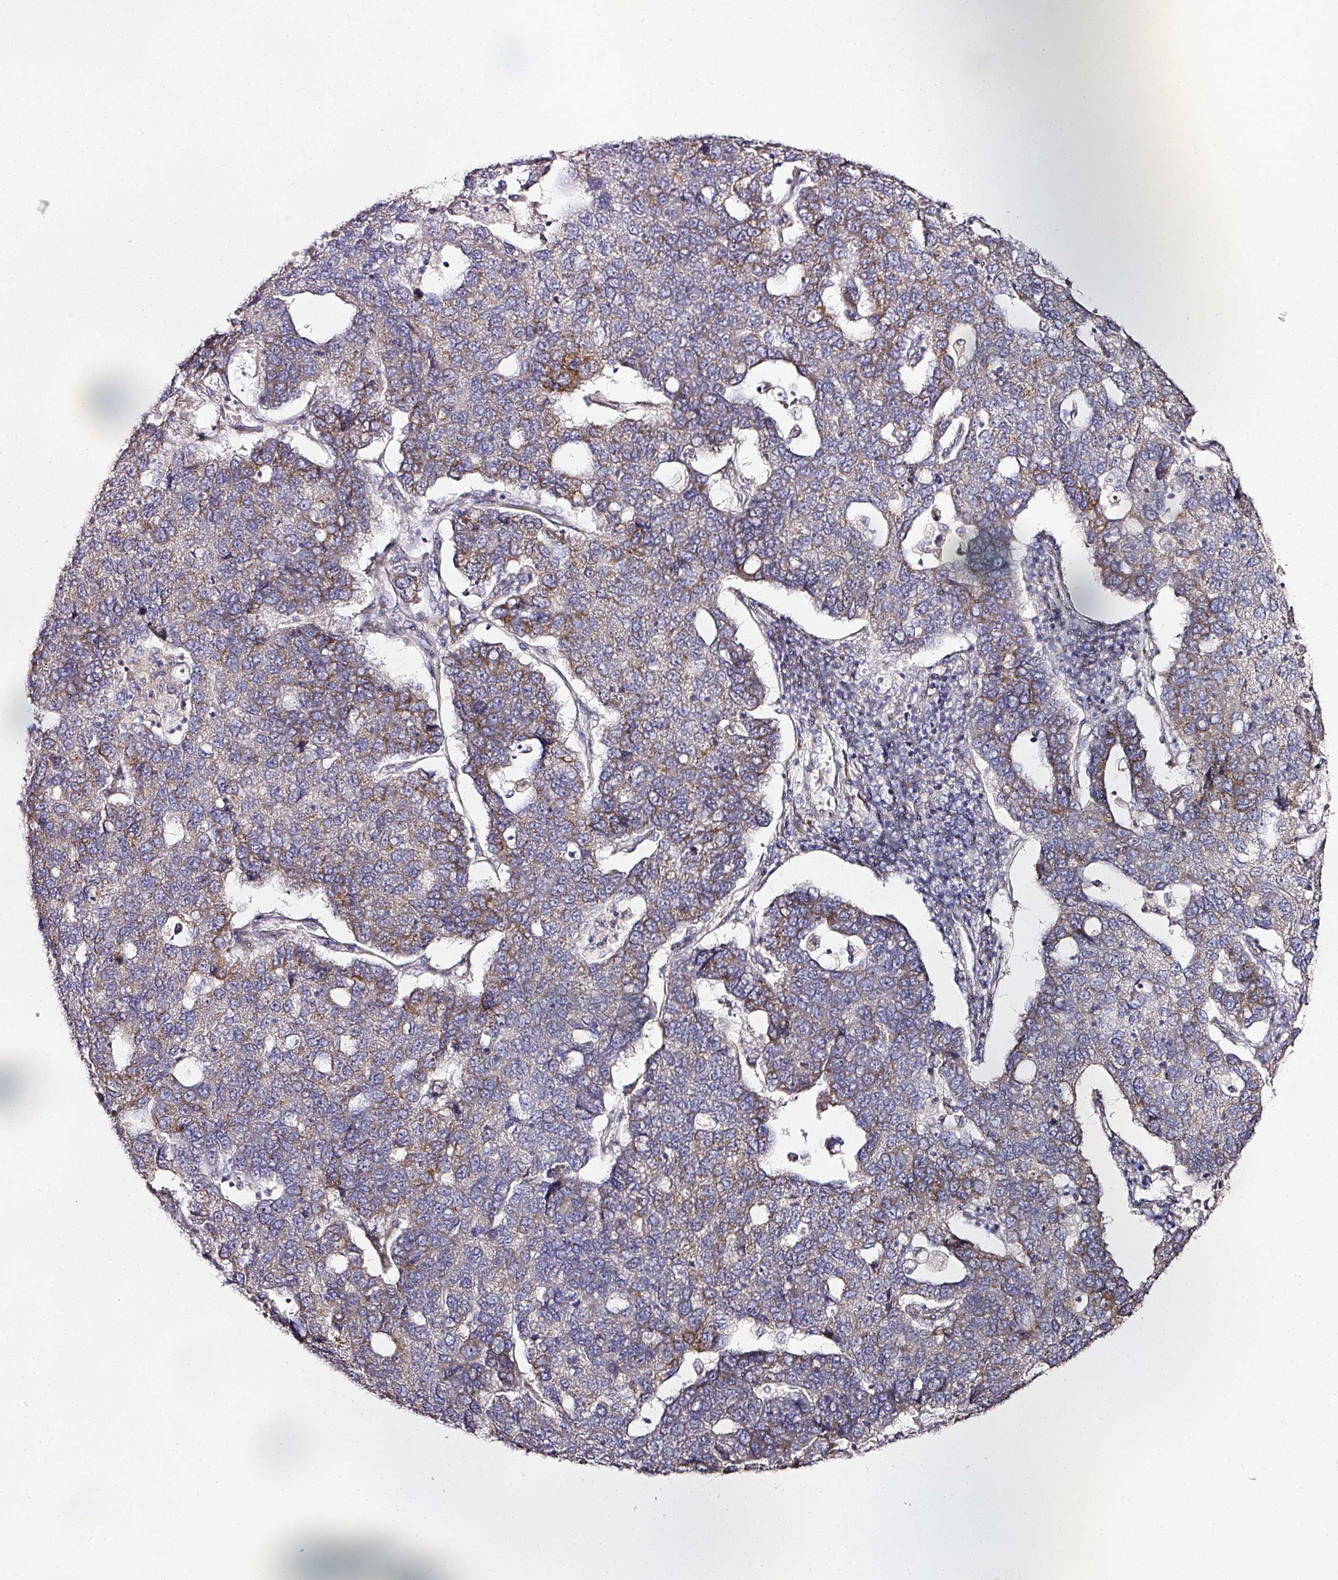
{"staining": {"intensity": "moderate", "quantity": "25%-75%", "location": "cytoplasmic/membranous"}, "tissue": "pancreatic cancer", "cell_type": "Tumor cells", "image_type": "cancer", "snomed": [{"axis": "morphology", "description": "Adenocarcinoma, NOS"}, {"axis": "topography", "description": "Pancreas"}], "caption": "This histopathology image reveals pancreatic adenocarcinoma stained with immunohistochemistry (IHC) to label a protein in brown. The cytoplasmic/membranous of tumor cells show moderate positivity for the protein. Nuclei are counter-stained blue.", "gene": "NTRK1", "patient": {"sex": "female", "age": 61}}